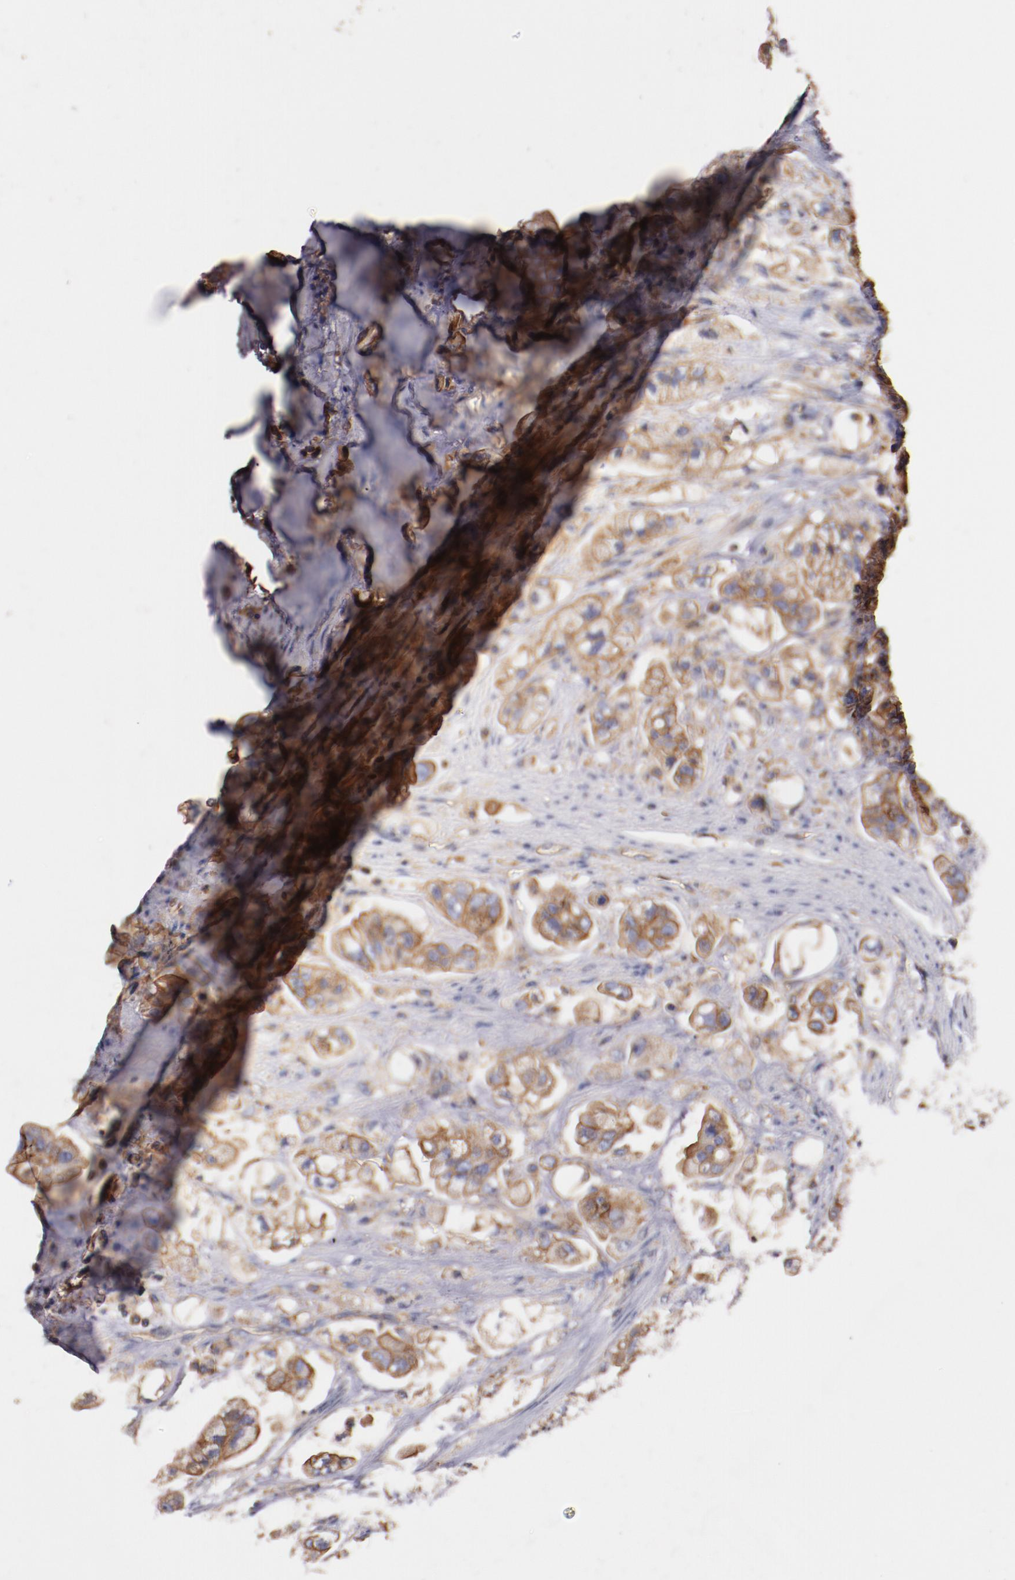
{"staining": {"intensity": "moderate", "quantity": ">75%", "location": "cytoplasmic/membranous"}, "tissue": "stomach cancer", "cell_type": "Tumor cells", "image_type": "cancer", "snomed": [{"axis": "morphology", "description": "Adenocarcinoma, NOS"}, {"axis": "topography", "description": "Stomach"}], "caption": "Tumor cells demonstrate moderate cytoplasmic/membranous positivity in approximately >75% of cells in adenocarcinoma (stomach).", "gene": "TMOD3", "patient": {"sex": "male", "age": 62}}